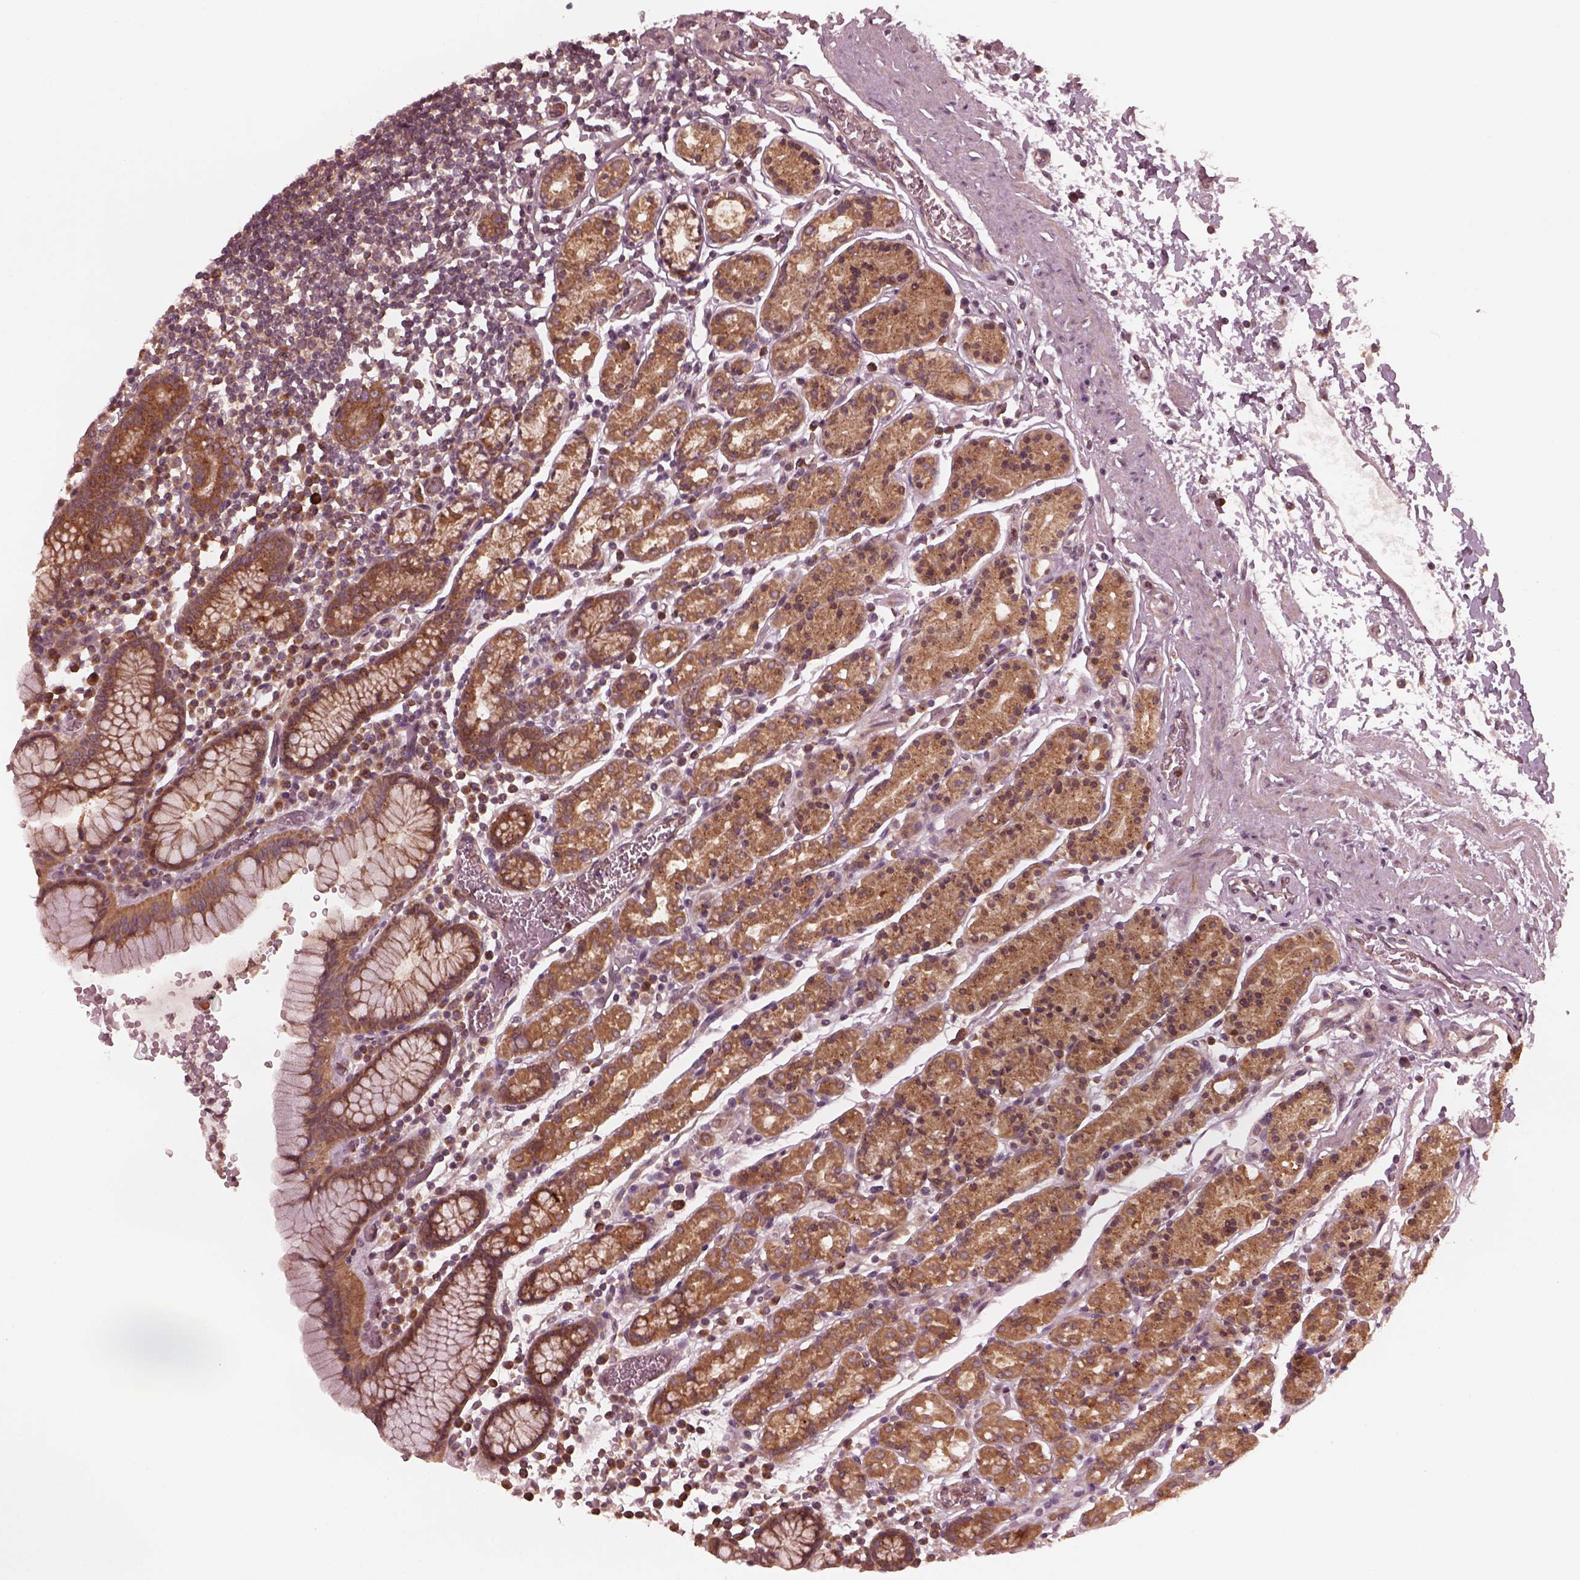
{"staining": {"intensity": "strong", "quantity": "25%-75%", "location": "cytoplasmic/membranous"}, "tissue": "stomach", "cell_type": "Glandular cells", "image_type": "normal", "snomed": [{"axis": "morphology", "description": "Normal tissue, NOS"}, {"axis": "topography", "description": "Stomach, upper"}, {"axis": "topography", "description": "Stomach"}], "caption": "This is a histology image of immunohistochemistry (IHC) staining of unremarkable stomach, which shows strong staining in the cytoplasmic/membranous of glandular cells.", "gene": "FAF2", "patient": {"sex": "male", "age": 62}}